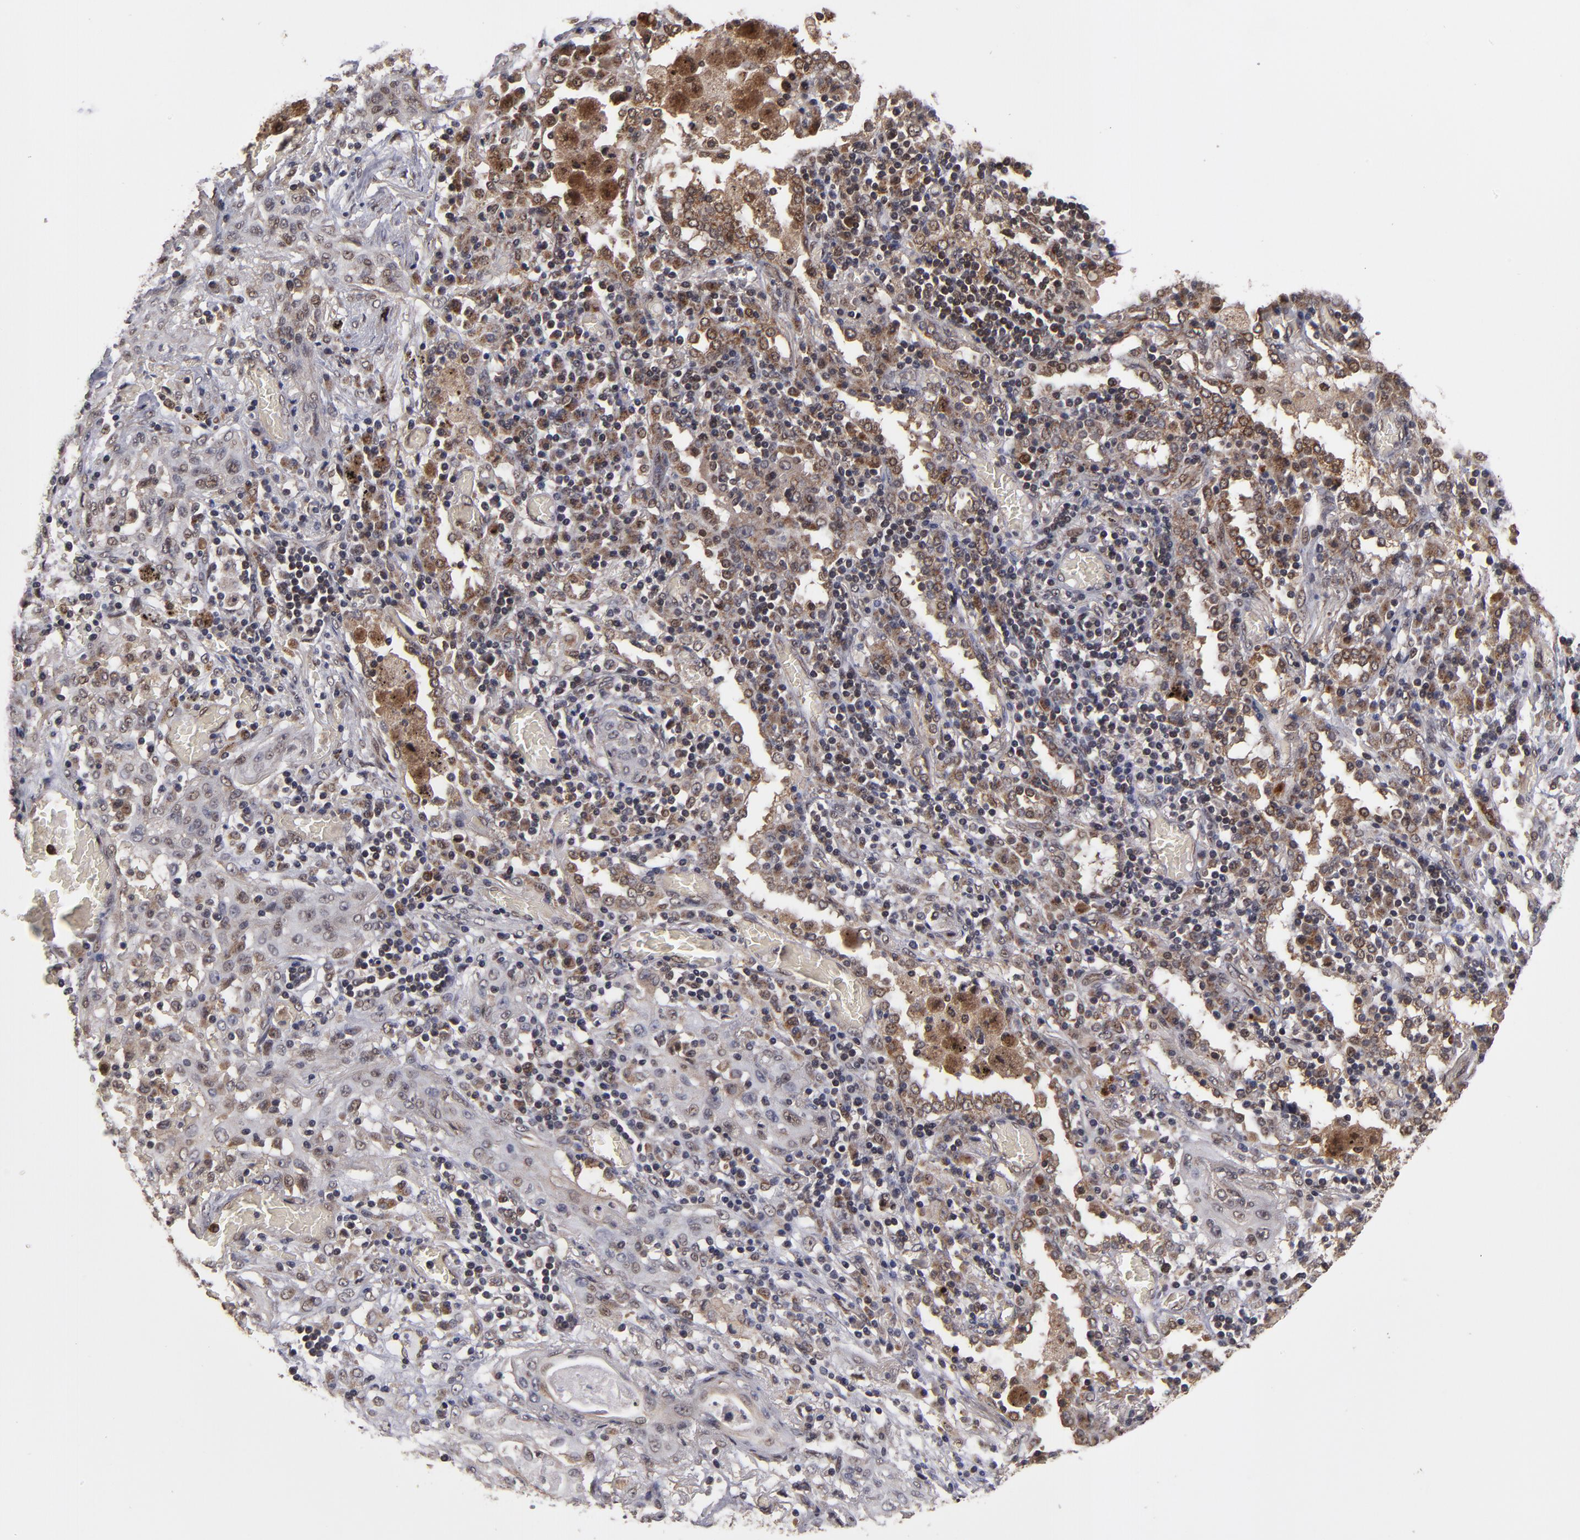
{"staining": {"intensity": "weak", "quantity": "25%-75%", "location": "cytoplasmic/membranous,nuclear"}, "tissue": "lung cancer", "cell_type": "Tumor cells", "image_type": "cancer", "snomed": [{"axis": "morphology", "description": "Squamous cell carcinoma, NOS"}, {"axis": "topography", "description": "Lung"}], "caption": "DAB immunohistochemical staining of human lung squamous cell carcinoma reveals weak cytoplasmic/membranous and nuclear protein staining in about 25%-75% of tumor cells. Using DAB (brown) and hematoxylin (blue) stains, captured at high magnification using brightfield microscopy.", "gene": "CUL5", "patient": {"sex": "female", "age": 47}}